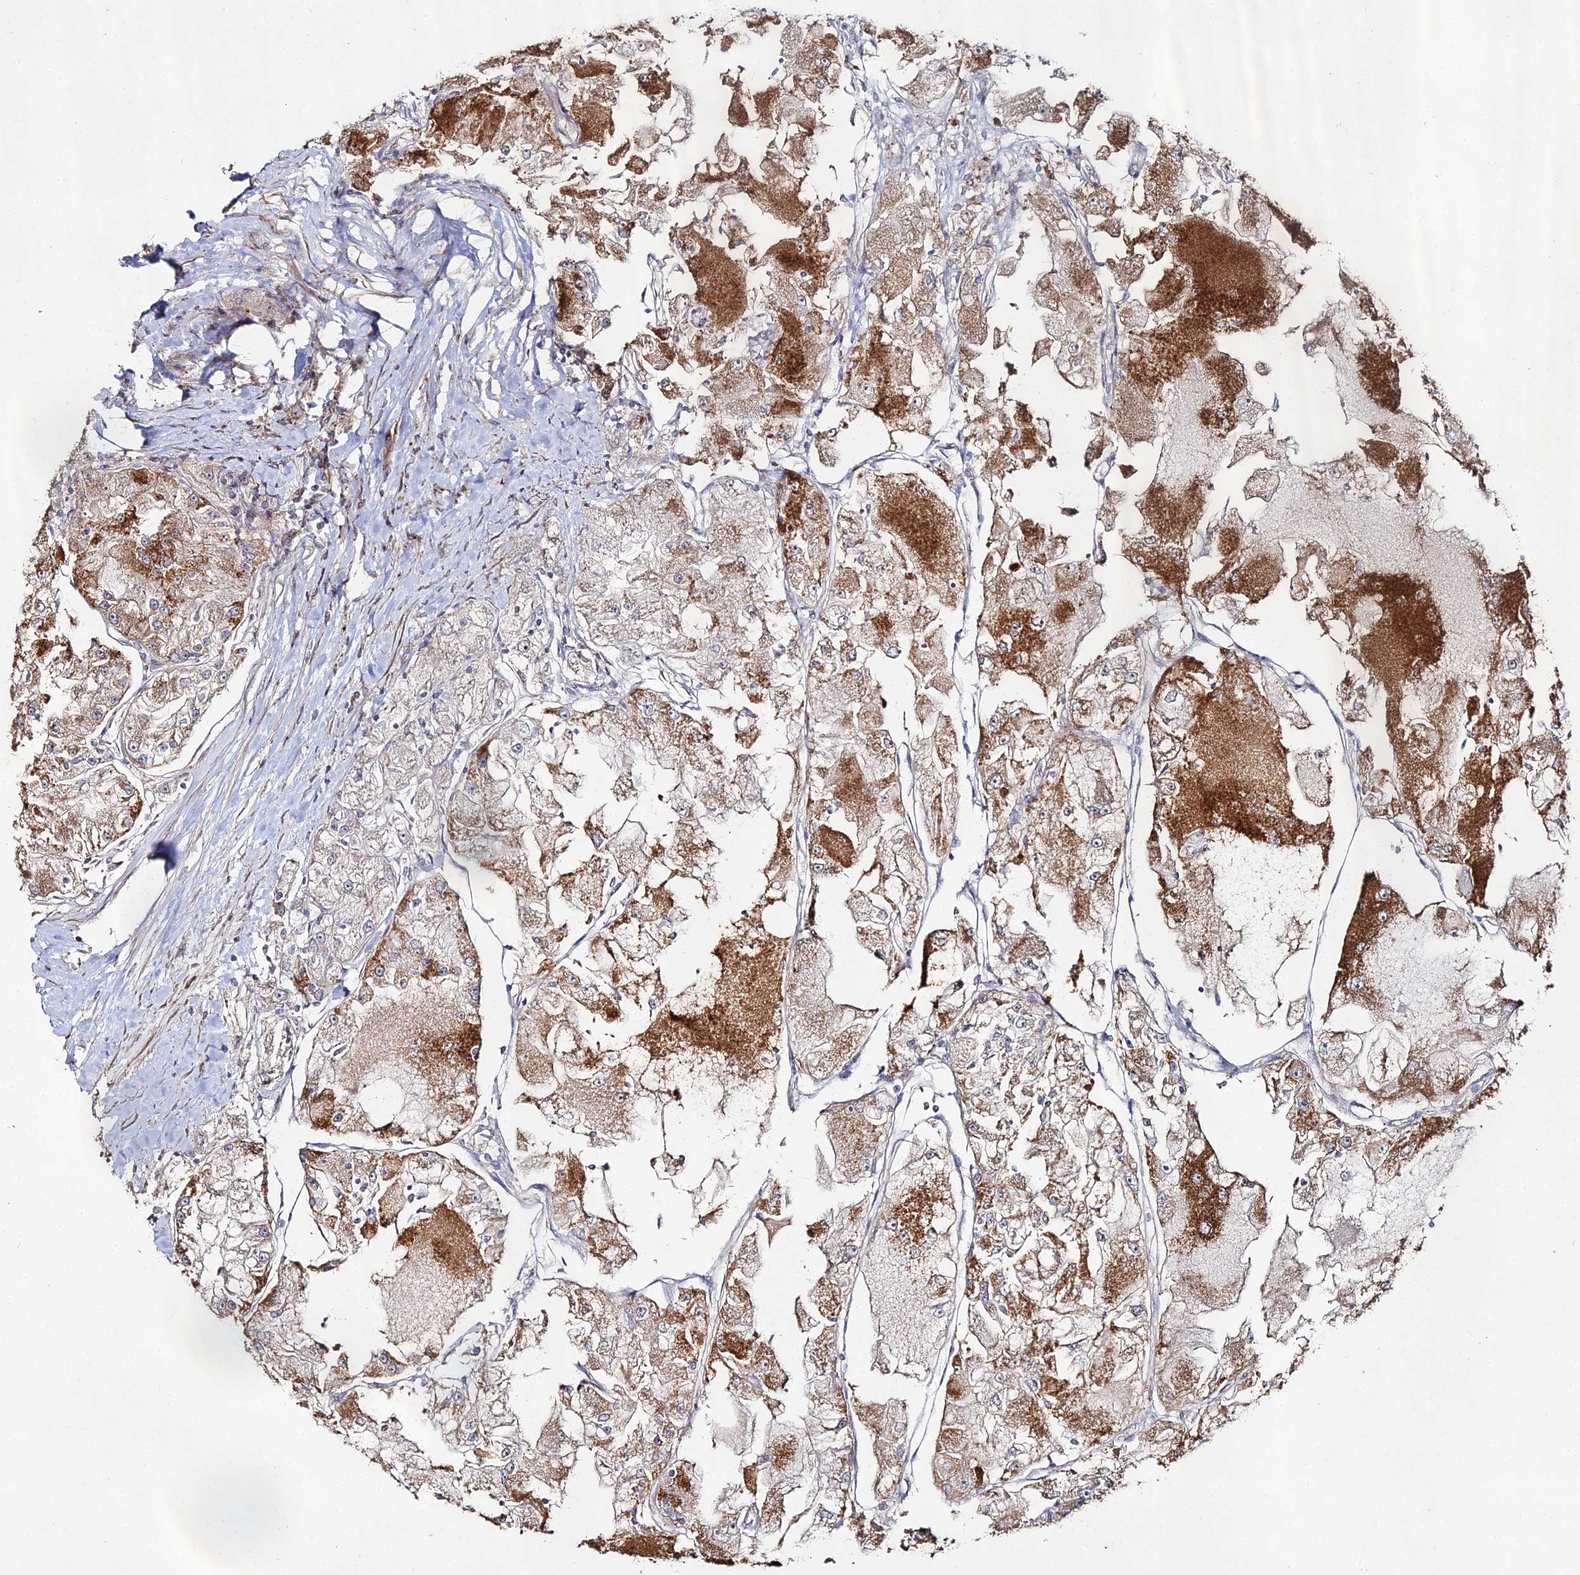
{"staining": {"intensity": "strong", "quantity": "<25%", "location": "cytoplasmic/membranous"}, "tissue": "renal cancer", "cell_type": "Tumor cells", "image_type": "cancer", "snomed": [{"axis": "morphology", "description": "Adenocarcinoma, NOS"}, {"axis": "topography", "description": "Kidney"}], "caption": "This photomicrograph demonstrates renal adenocarcinoma stained with IHC to label a protein in brown. The cytoplasmic/membranous of tumor cells show strong positivity for the protein. Nuclei are counter-stained blue.", "gene": "SGMS1", "patient": {"sex": "female", "age": 72}}